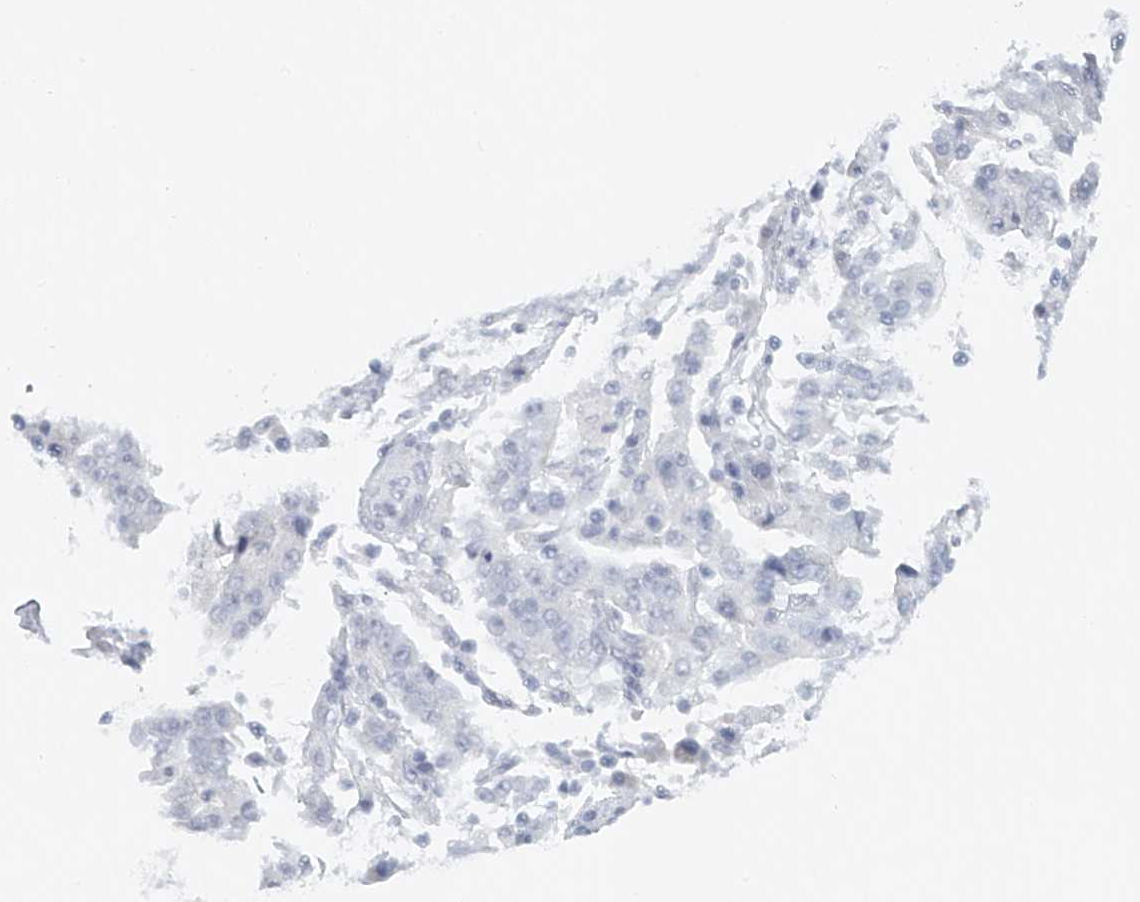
{"staining": {"intensity": "negative", "quantity": "none", "location": "none"}, "tissue": "stomach cancer", "cell_type": "Tumor cells", "image_type": "cancer", "snomed": [{"axis": "morphology", "description": "Normal tissue, NOS"}, {"axis": "morphology", "description": "Adenocarcinoma, NOS"}, {"axis": "topography", "description": "Stomach, upper"}, {"axis": "topography", "description": "Stomach"}], "caption": "Immunohistochemical staining of stomach cancer (adenocarcinoma) displays no significant staining in tumor cells.", "gene": "FAT2", "patient": {"sex": "male", "age": 59}}